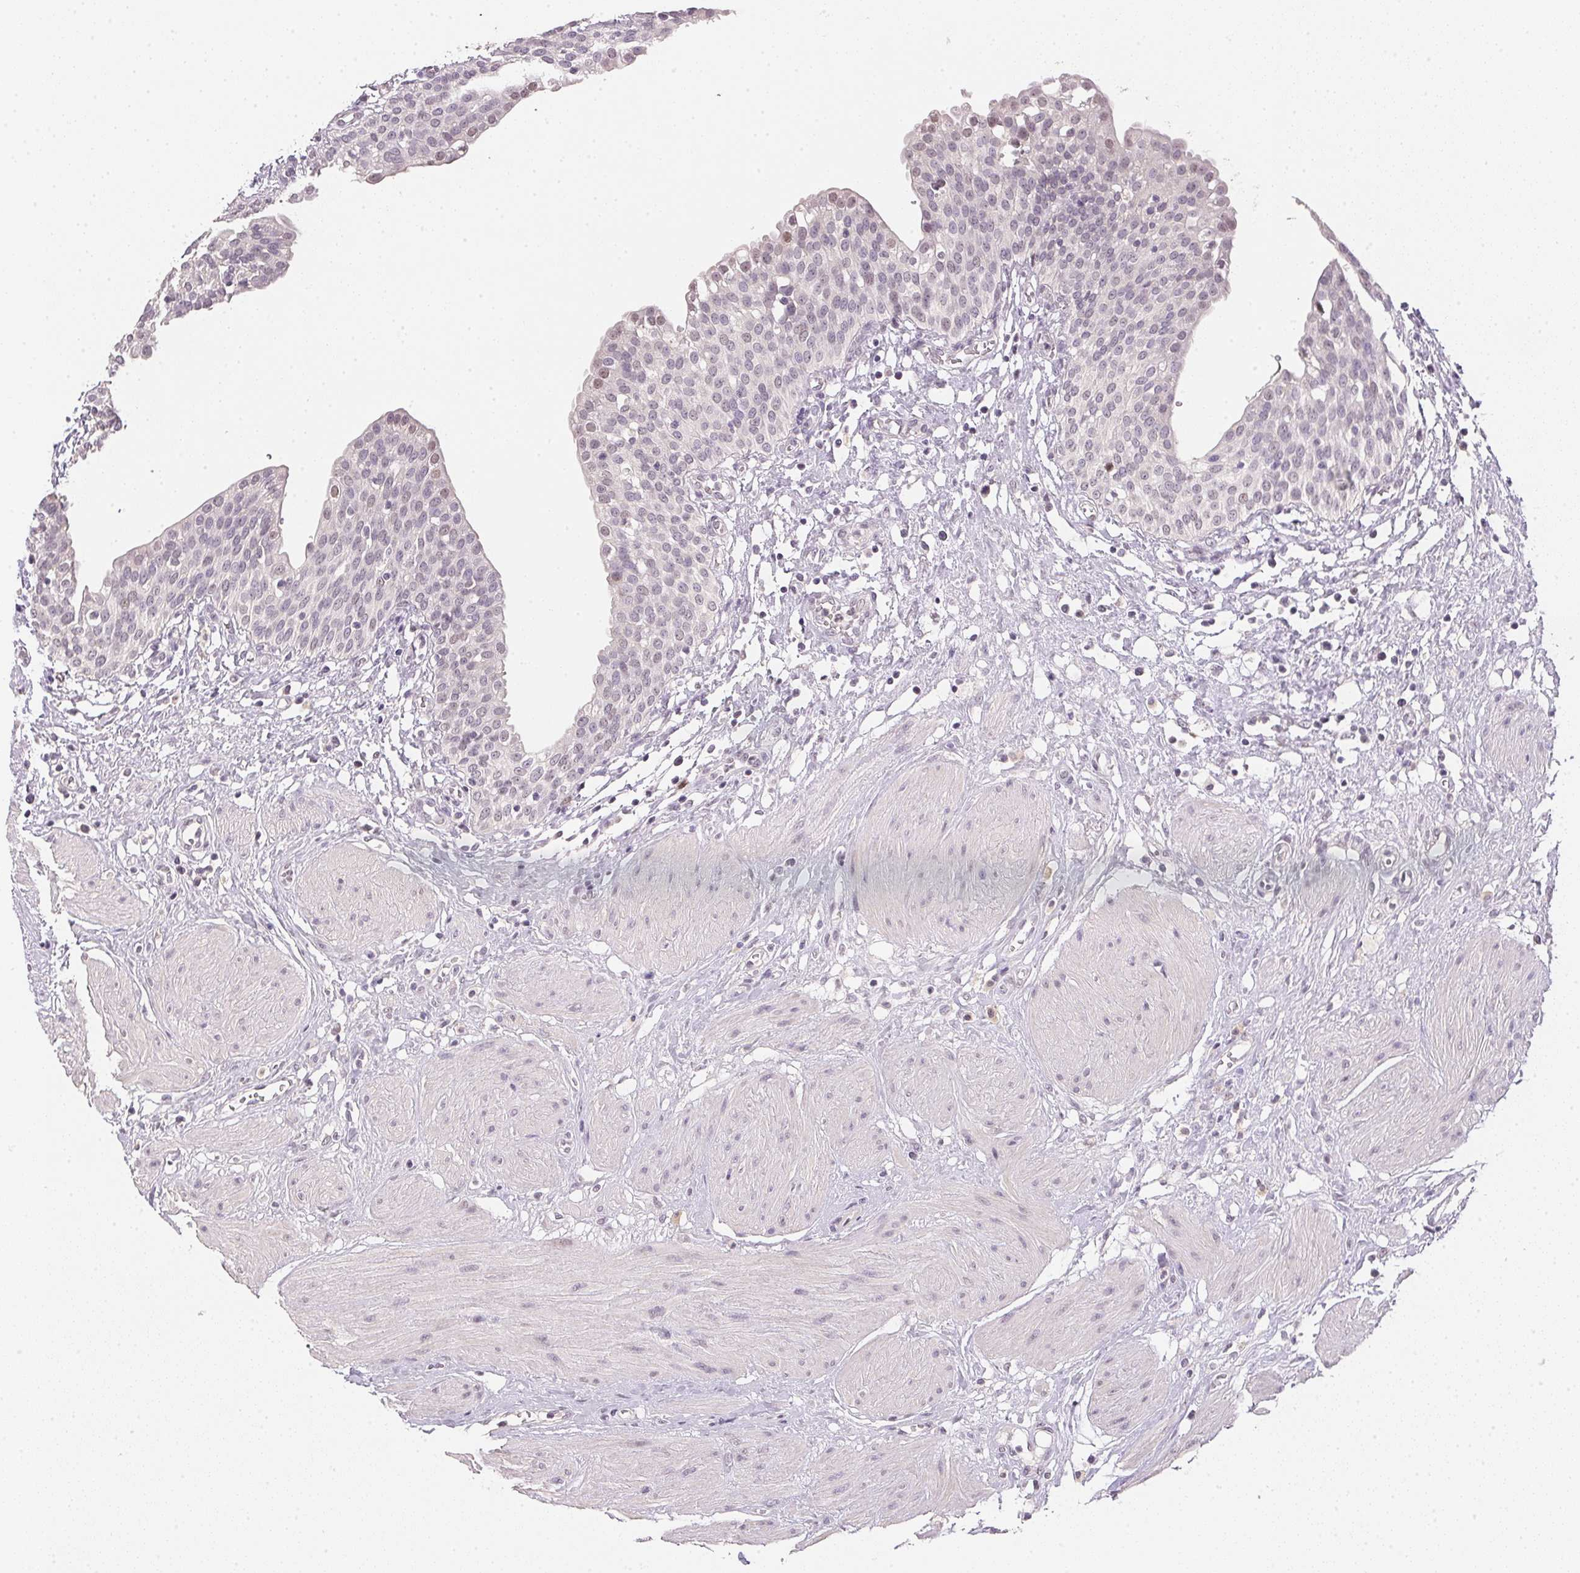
{"staining": {"intensity": "moderate", "quantity": "<25%", "location": "nuclear"}, "tissue": "urinary bladder", "cell_type": "Urothelial cells", "image_type": "normal", "snomed": [{"axis": "morphology", "description": "Normal tissue, NOS"}, {"axis": "topography", "description": "Urinary bladder"}], "caption": "This histopathology image exhibits benign urinary bladder stained with IHC to label a protein in brown. The nuclear of urothelial cells show moderate positivity for the protein. Nuclei are counter-stained blue.", "gene": "POLR3G", "patient": {"sex": "male", "age": 55}}